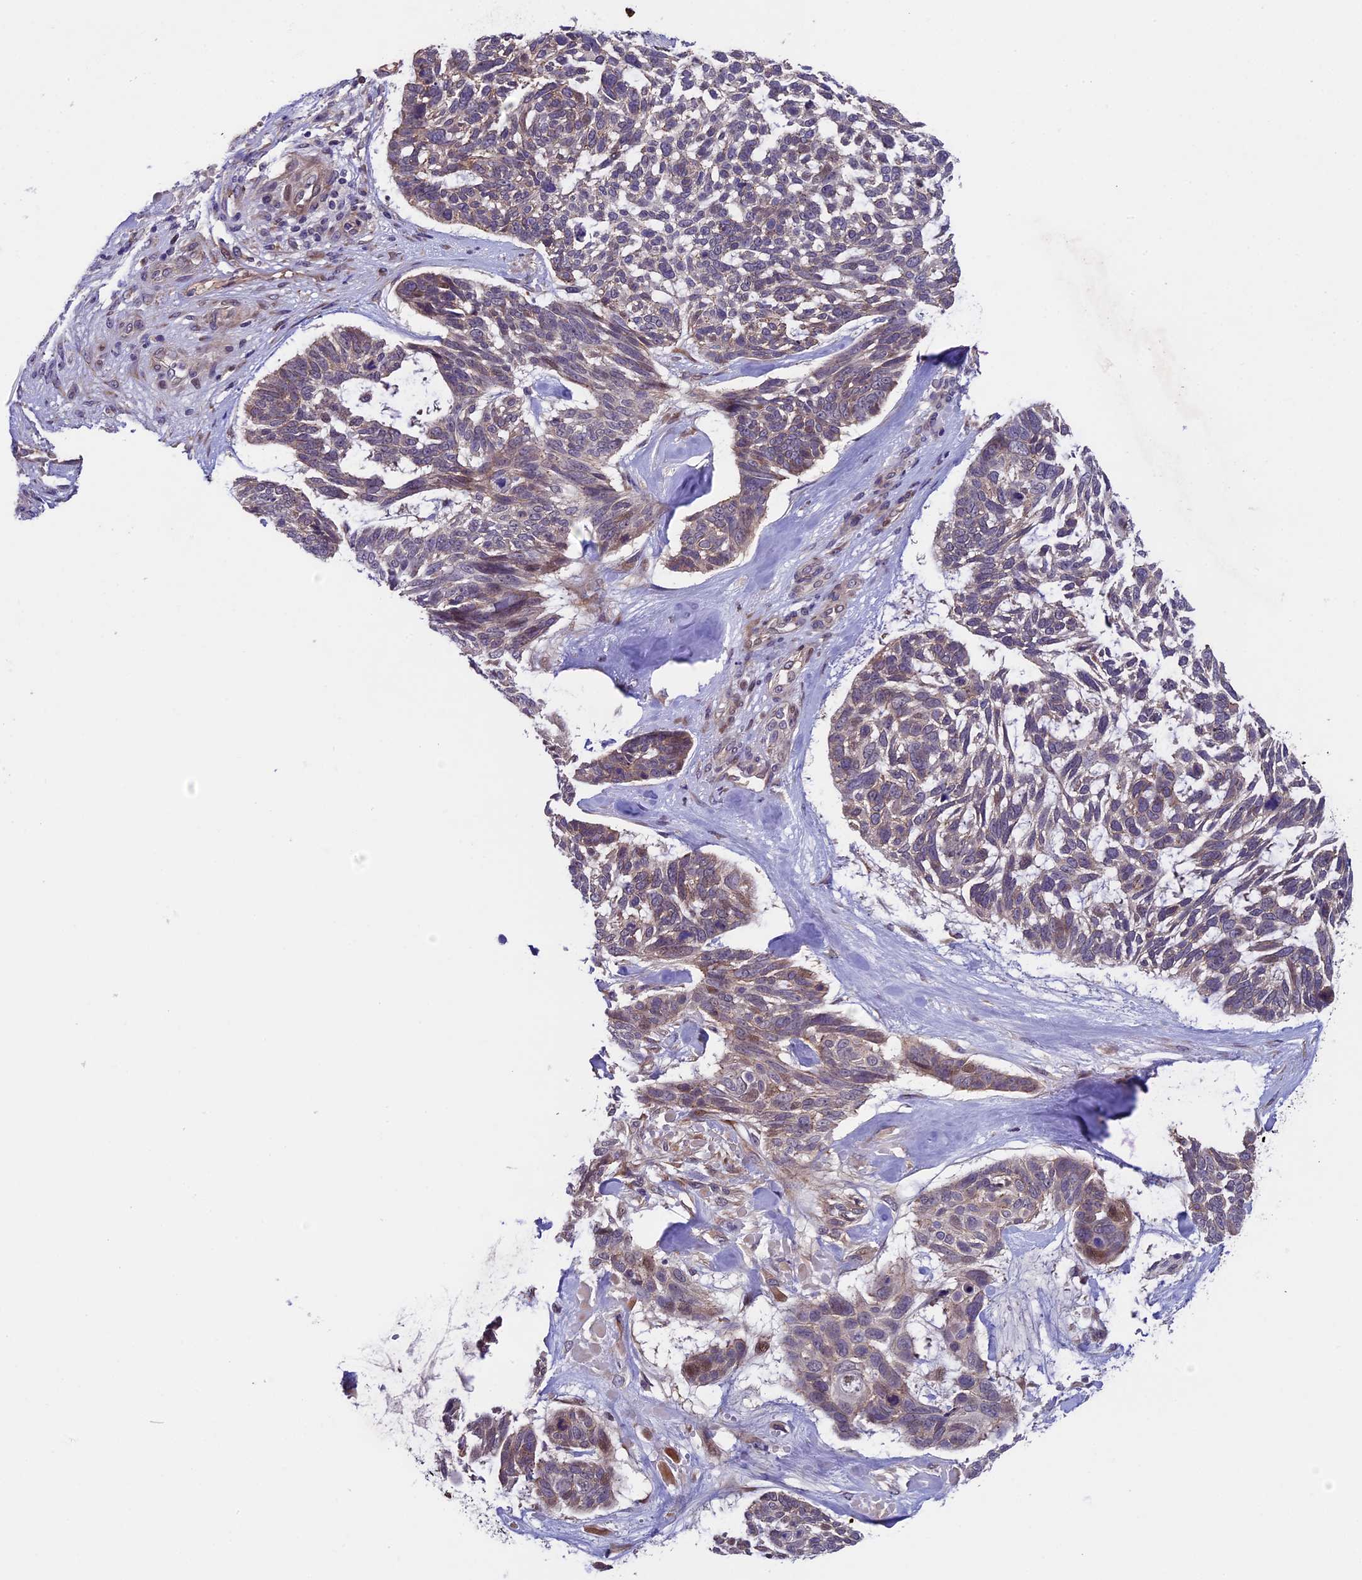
{"staining": {"intensity": "weak", "quantity": ">75%", "location": "cytoplasmic/membranous"}, "tissue": "skin cancer", "cell_type": "Tumor cells", "image_type": "cancer", "snomed": [{"axis": "morphology", "description": "Basal cell carcinoma"}, {"axis": "topography", "description": "Skin"}], "caption": "Immunohistochemistry (IHC) staining of skin basal cell carcinoma, which demonstrates low levels of weak cytoplasmic/membranous staining in approximately >75% of tumor cells indicating weak cytoplasmic/membranous protein staining. The staining was performed using DAB (brown) for protein detection and nuclei were counterstained in hematoxylin (blue).", "gene": "SIPA1L3", "patient": {"sex": "male", "age": 88}}